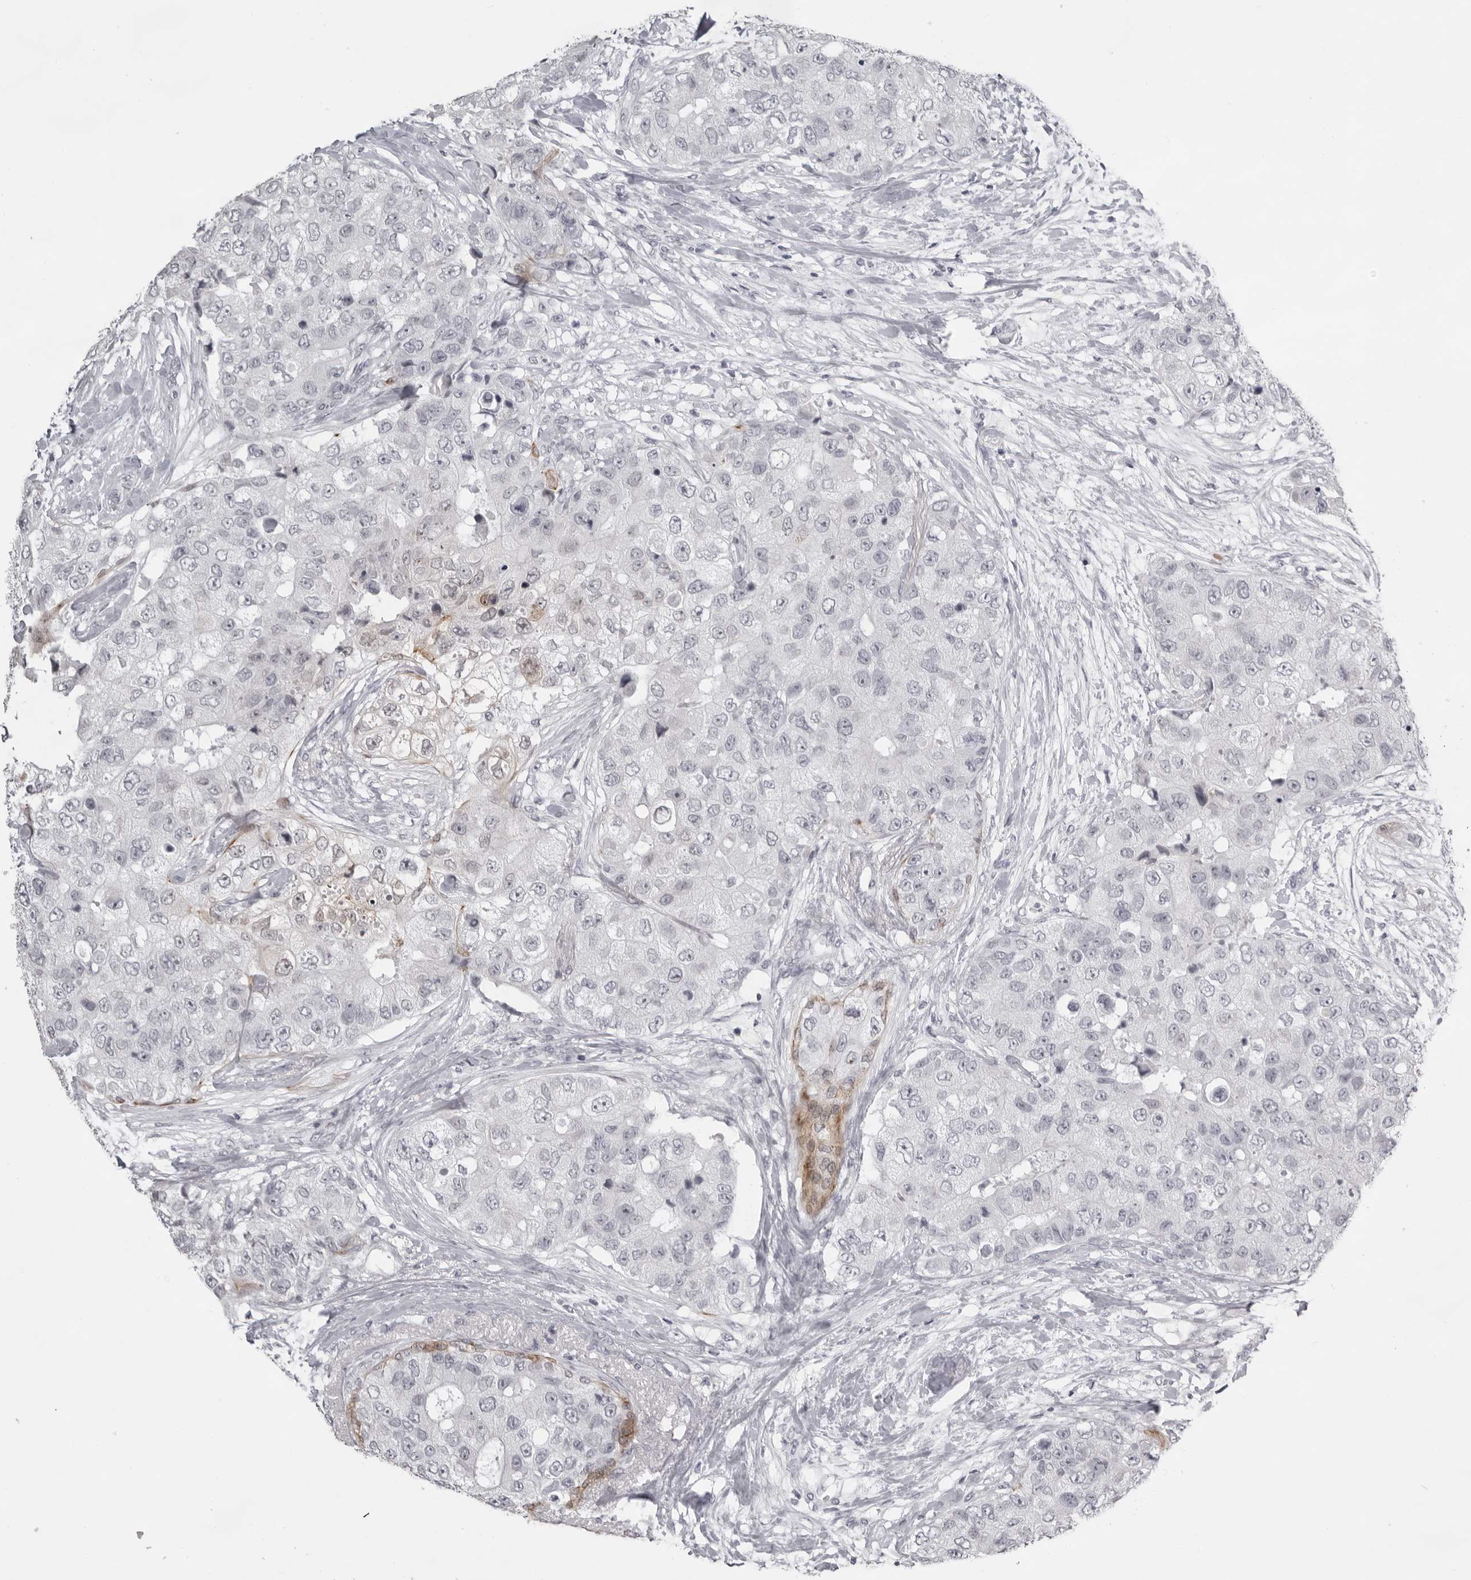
{"staining": {"intensity": "moderate", "quantity": "<25%", "location": "cytoplasmic/membranous"}, "tissue": "breast cancer", "cell_type": "Tumor cells", "image_type": "cancer", "snomed": [{"axis": "morphology", "description": "Duct carcinoma"}, {"axis": "topography", "description": "Breast"}], "caption": "Breast cancer (intraductal carcinoma) was stained to show a protein in brown. There is low levels of moderate cytoplasmic/membranous expression in approximately <25% of tumor cells.", "gene": "NUDT18", "patient": {"sex": "female", "age": 62}}